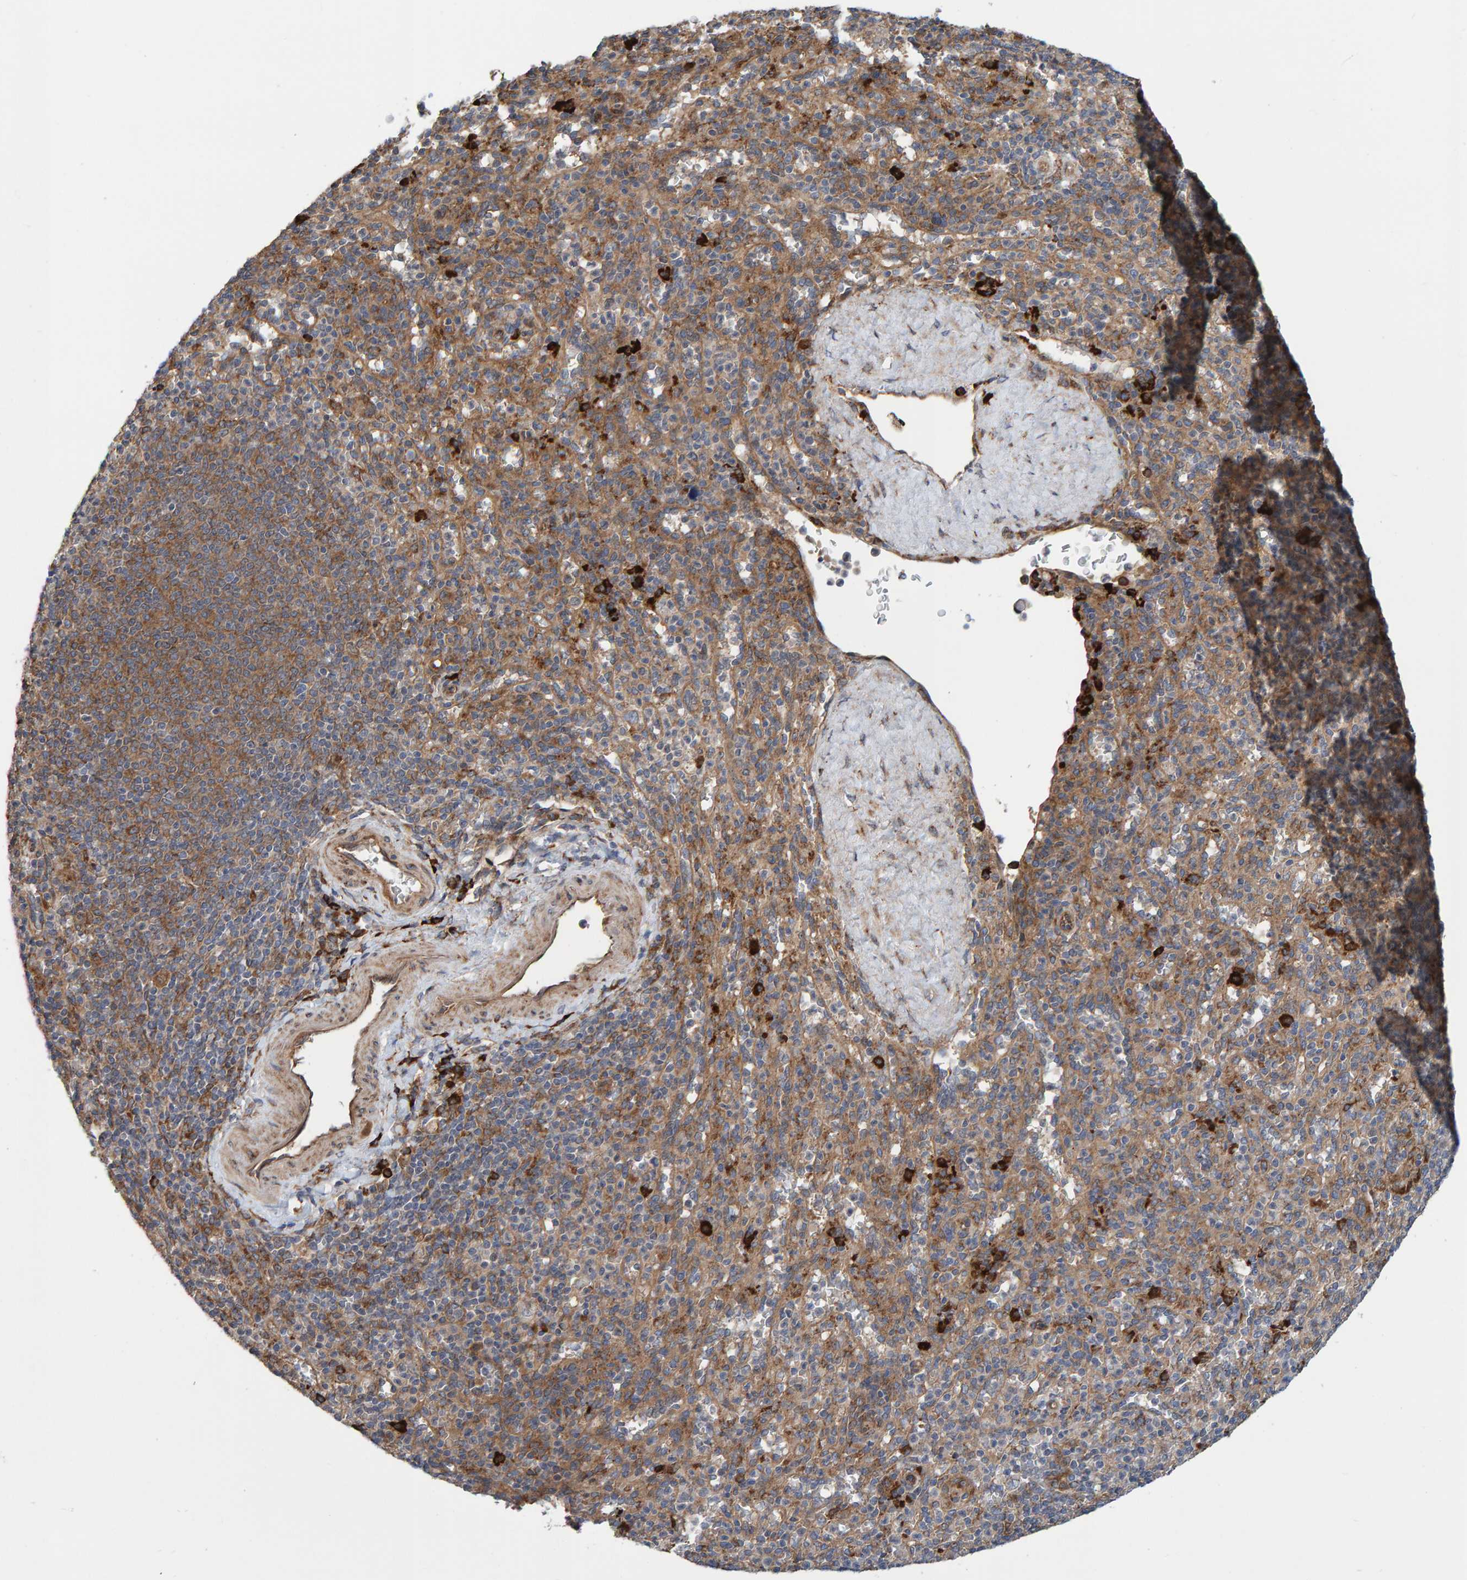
{"staining": {"intensity": "moderate", "quantity": "25%-75%", "location": "cytoplasmic/membranous"}, "tissue": "spleen", "cell_type": "Cells in red pulp", "image_type": "normal", "snomed": [{"axis": "morphology", "description": "Normal tissue, NOS"}, {"axis": "topography", "description": "Spleen"}], "caption": "Brown immunohistochemical staining in normal spleen exhibits moderate cytoplasmic/membranous staining in approximately 25%-75% of cells in red pulp. (Stains: DAB (3,3'-diaminobenzidine) in brown, nuclei in blue, Microscopy: brightfield microscopy at high magnification).", "gene": "KIAA0753", "patient": {"sex": "male", "age": 36}}